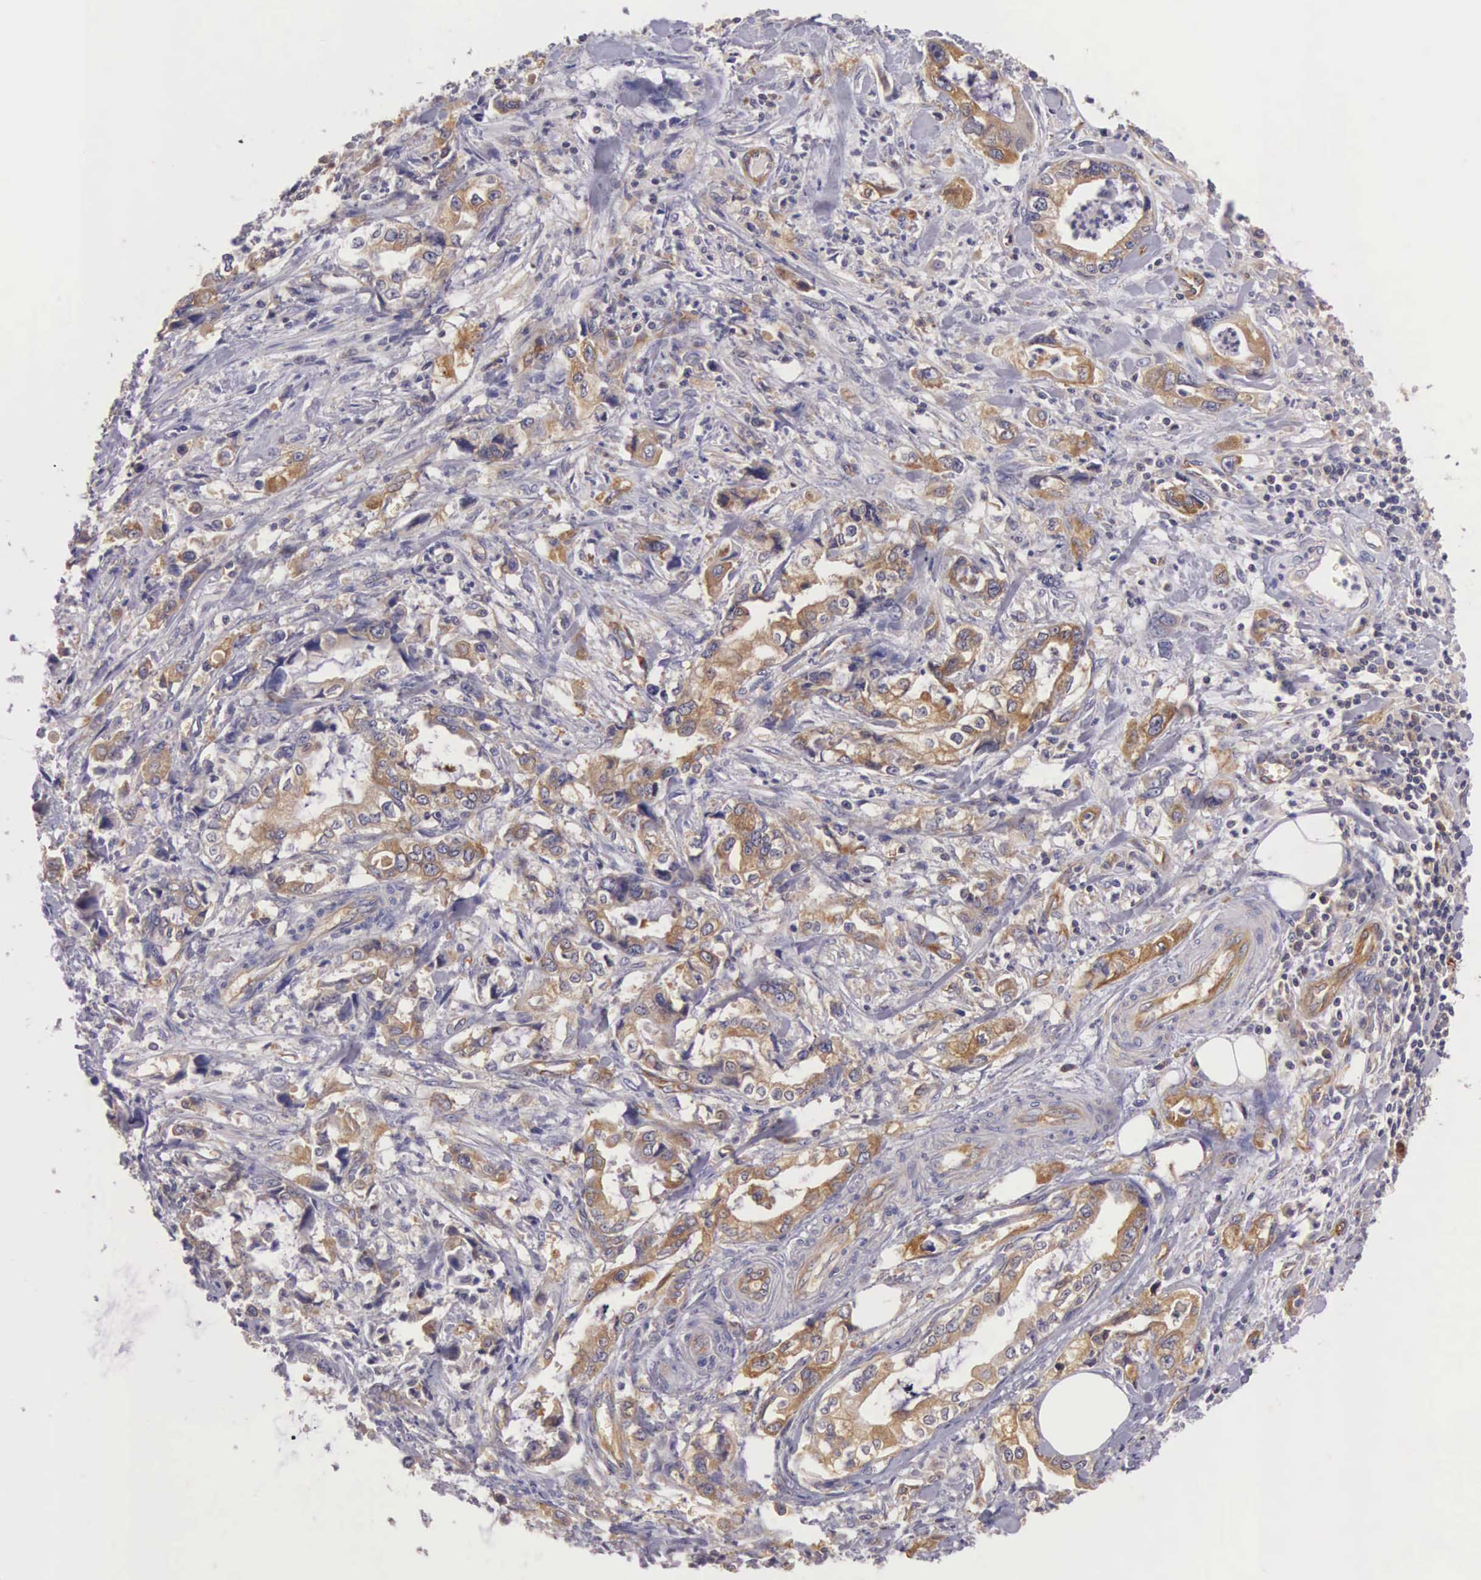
{"staining": {"intensity": "weak", "quantity": "25%-75%", "location": "cytoplasmic/membranous"}, "tissue": "stomach cancer", "cell_type": "Tumor cells", "image_type": "cancer", "snomed": [{"axis": "morphology", "description": "Adenocarcinoma, NOS"}, {"axis": "topography", "description": "Pancreas"}, {"axis": "topography", "description": "Stomach, upper"}], "caption": "Stomach adenocarcinoma tissue shows weak cytoplasmic/membranous positivity in approximately 25%-75% of tumor cells, visualized by immunohistochemistry. (IHC, brightfield microscopy, high magnification).", "gene": "OSBPL3", "patient": {"sex": "male", "age": 77}}